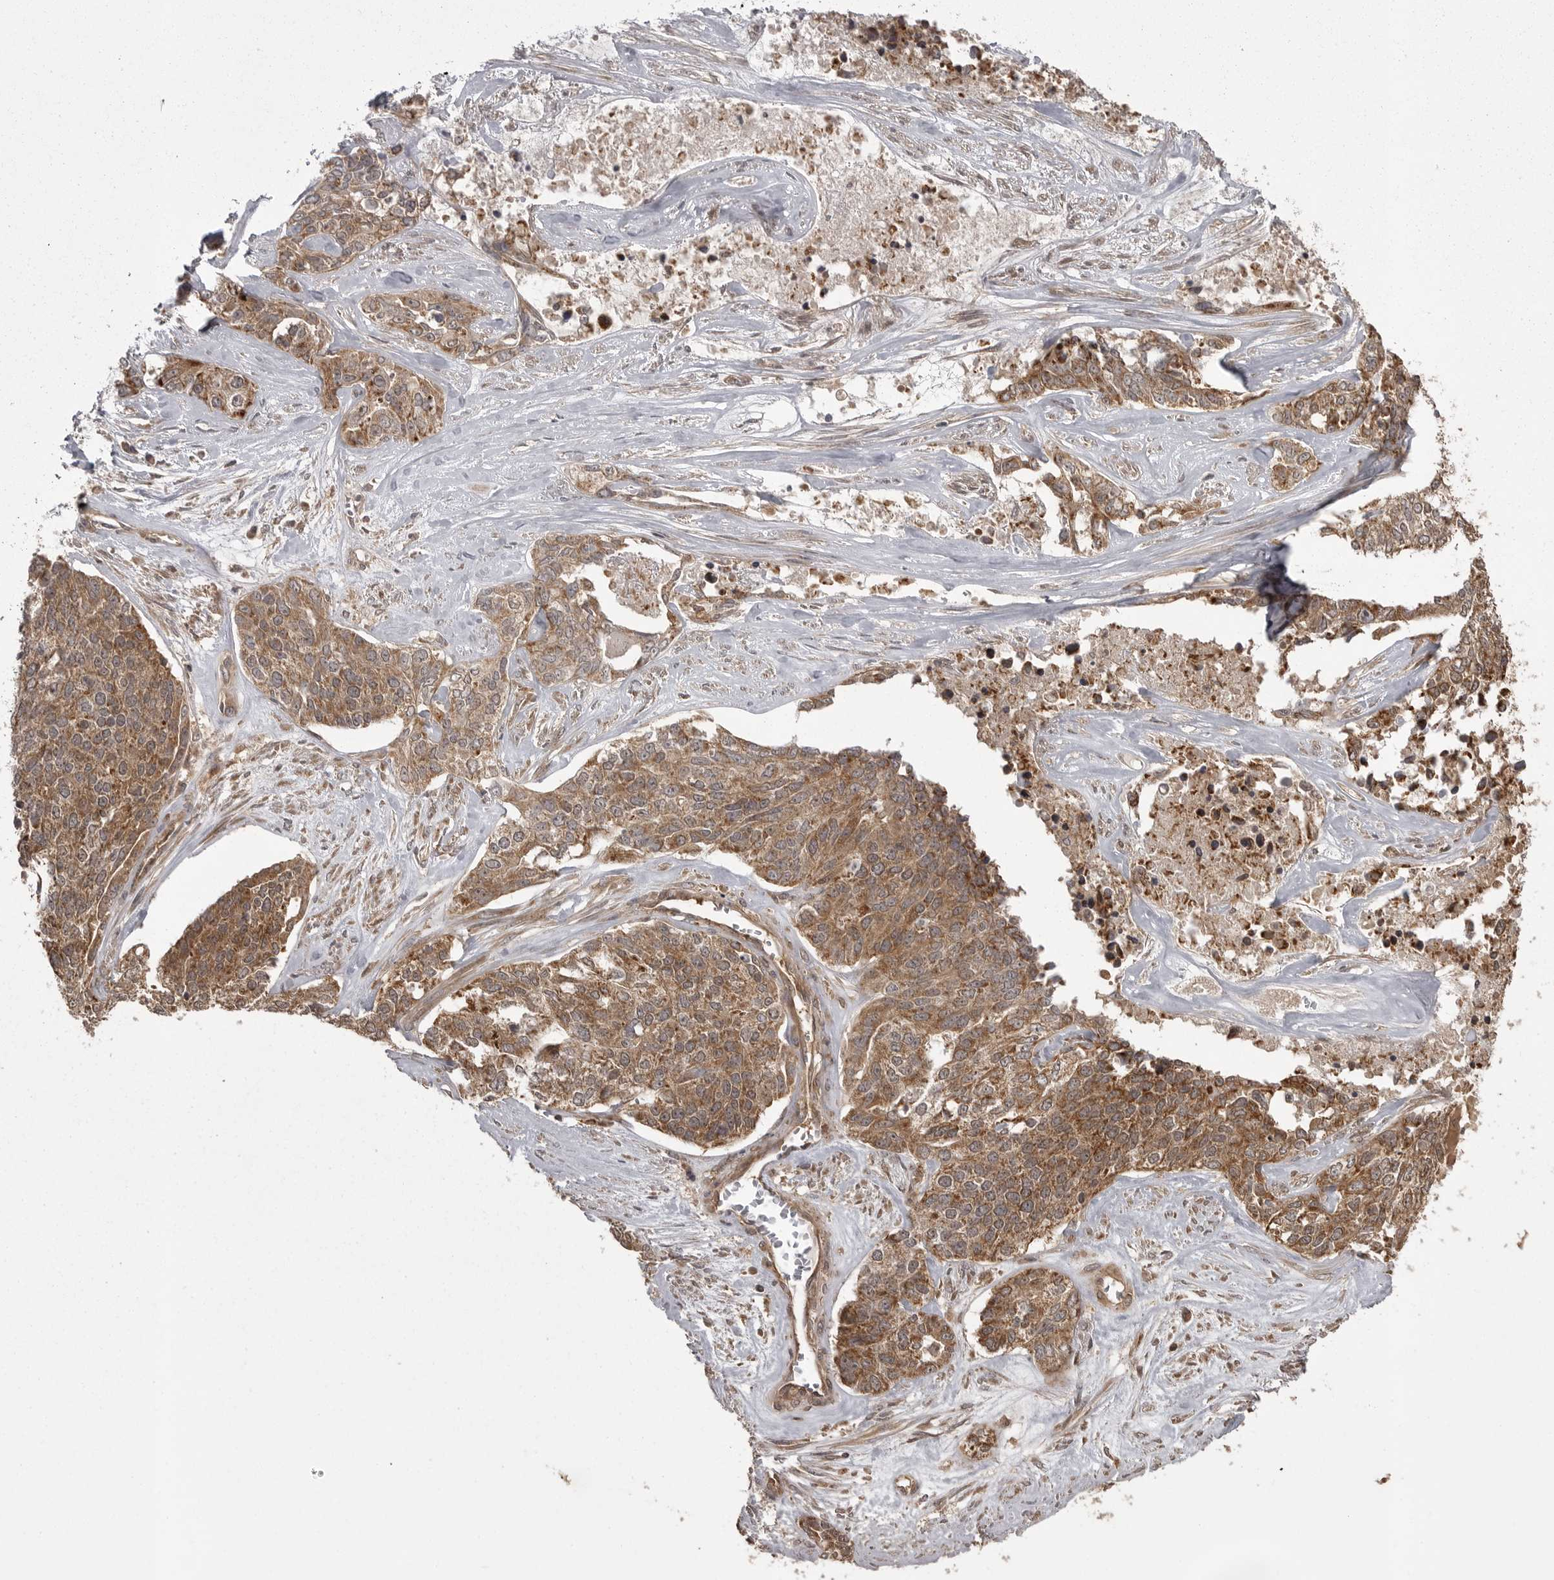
{"staining": {"intensity": "moderate", "quantity": ">75%", "location": "cytoplasmic/membranous"}, "tissue": "ovarian cancer", "cell_type": "Tumor cells", "image_type": "cancer", "snomed": [{"axis": "morphology", "description": "Cystadenocarcinoma, serous, NOS"}, {"axis": "topography", "description": "Ovary"}], "caption": "The immunohistochemical stain highlights moderate cytoplasmic/membranous positivity in tumor cells of serous cystadenocarcinoma (ovarian) tissue.", "gene": "STK24", "patient": {"sex": "female", "age": 44}}